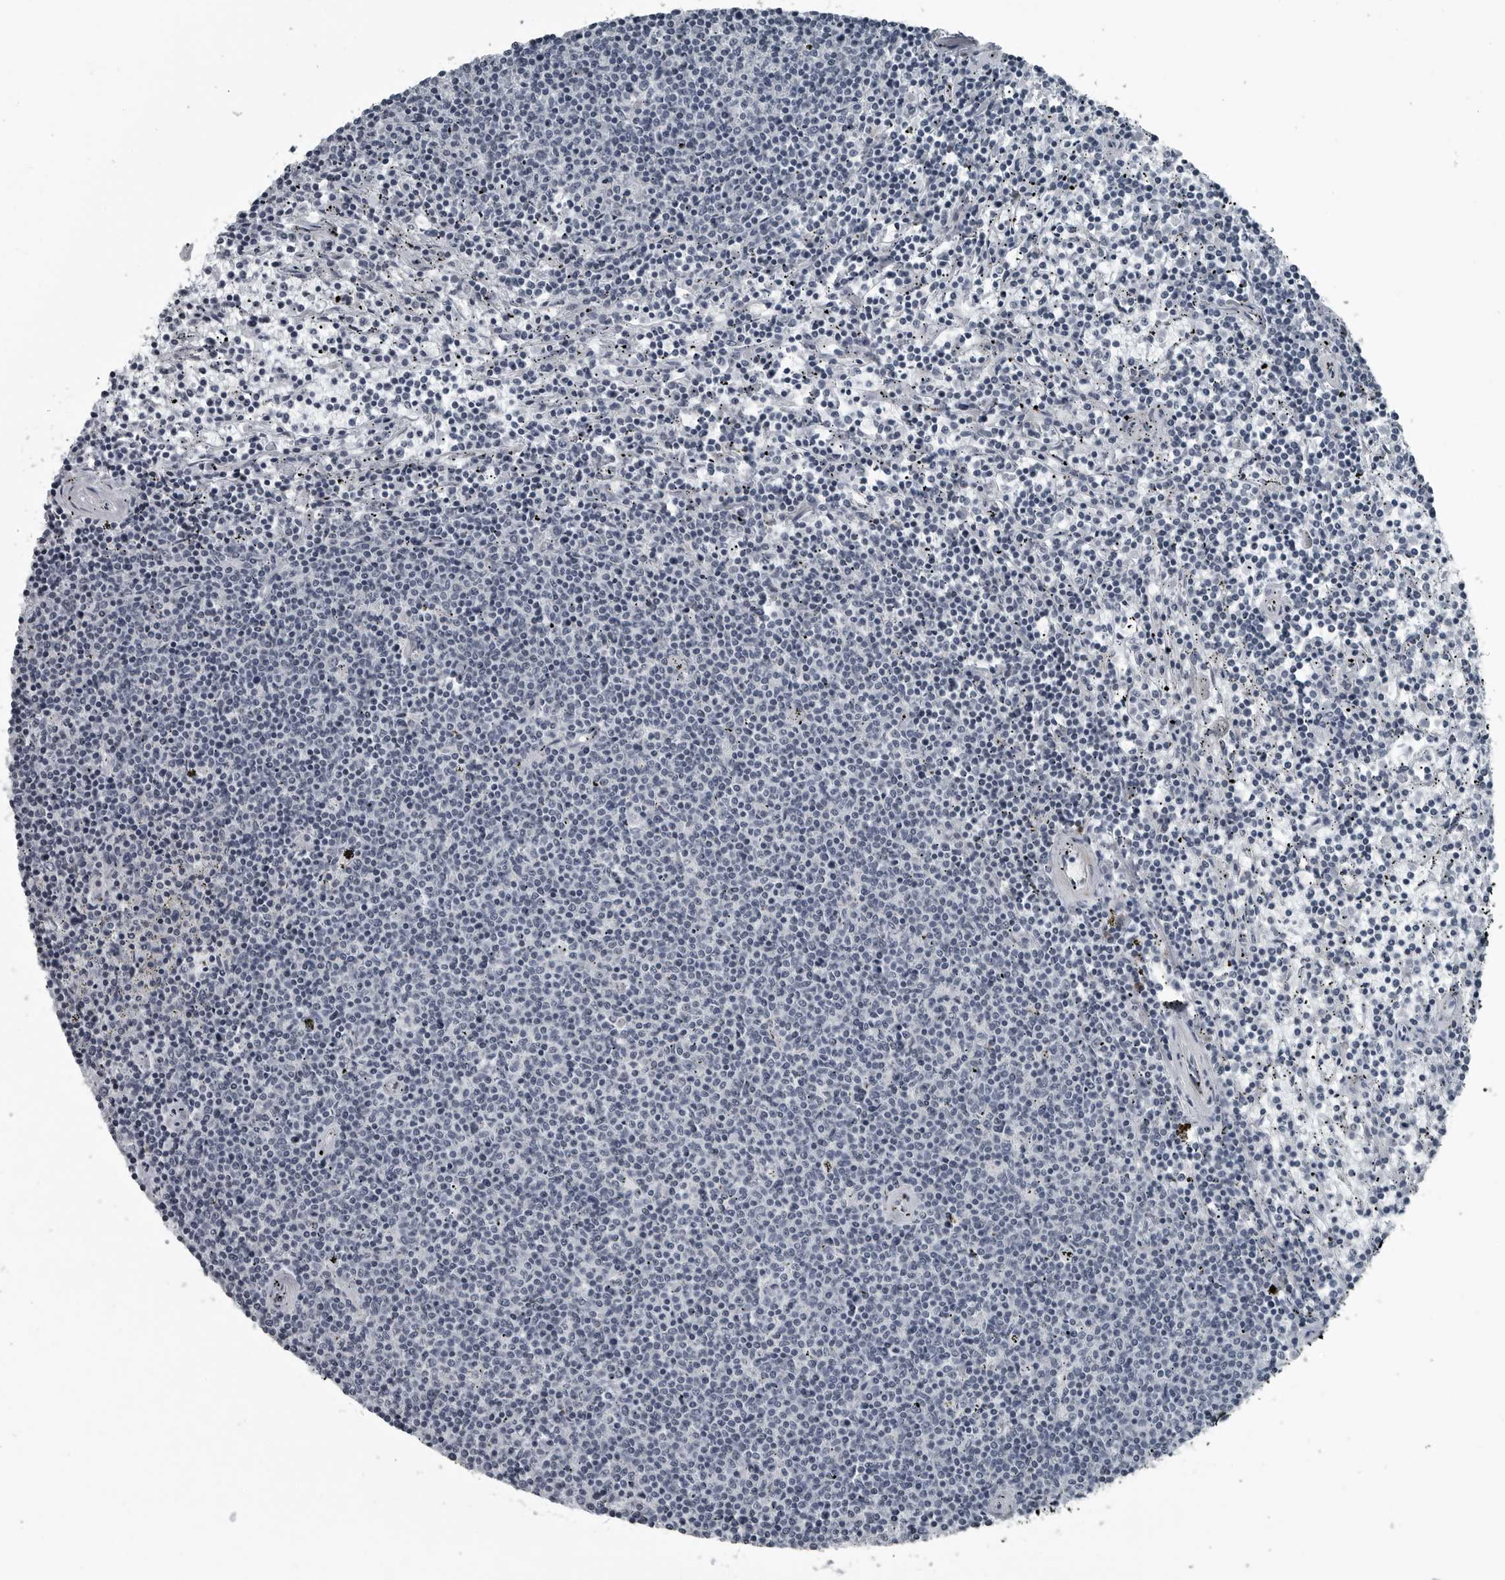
{"staining": {"intensity": "negative", "quantity": "none", "location": "none"}, "tissue": "lymphoma", "cell_type": "Tumor cells", "image_type": "cancer", "snomed": [{"axis": "morphology", "description": "Malignant lymphoma, non-Hodgkin's type, Low grade"}, {"axis": "topography", "description": "Spleen"}], "caption": "Immunohistochemical staining of lymphoma reveals no significant expression in tumor cells.", "gene": "DNAAF11", "patient": {"sex": "female", "age": 50}}